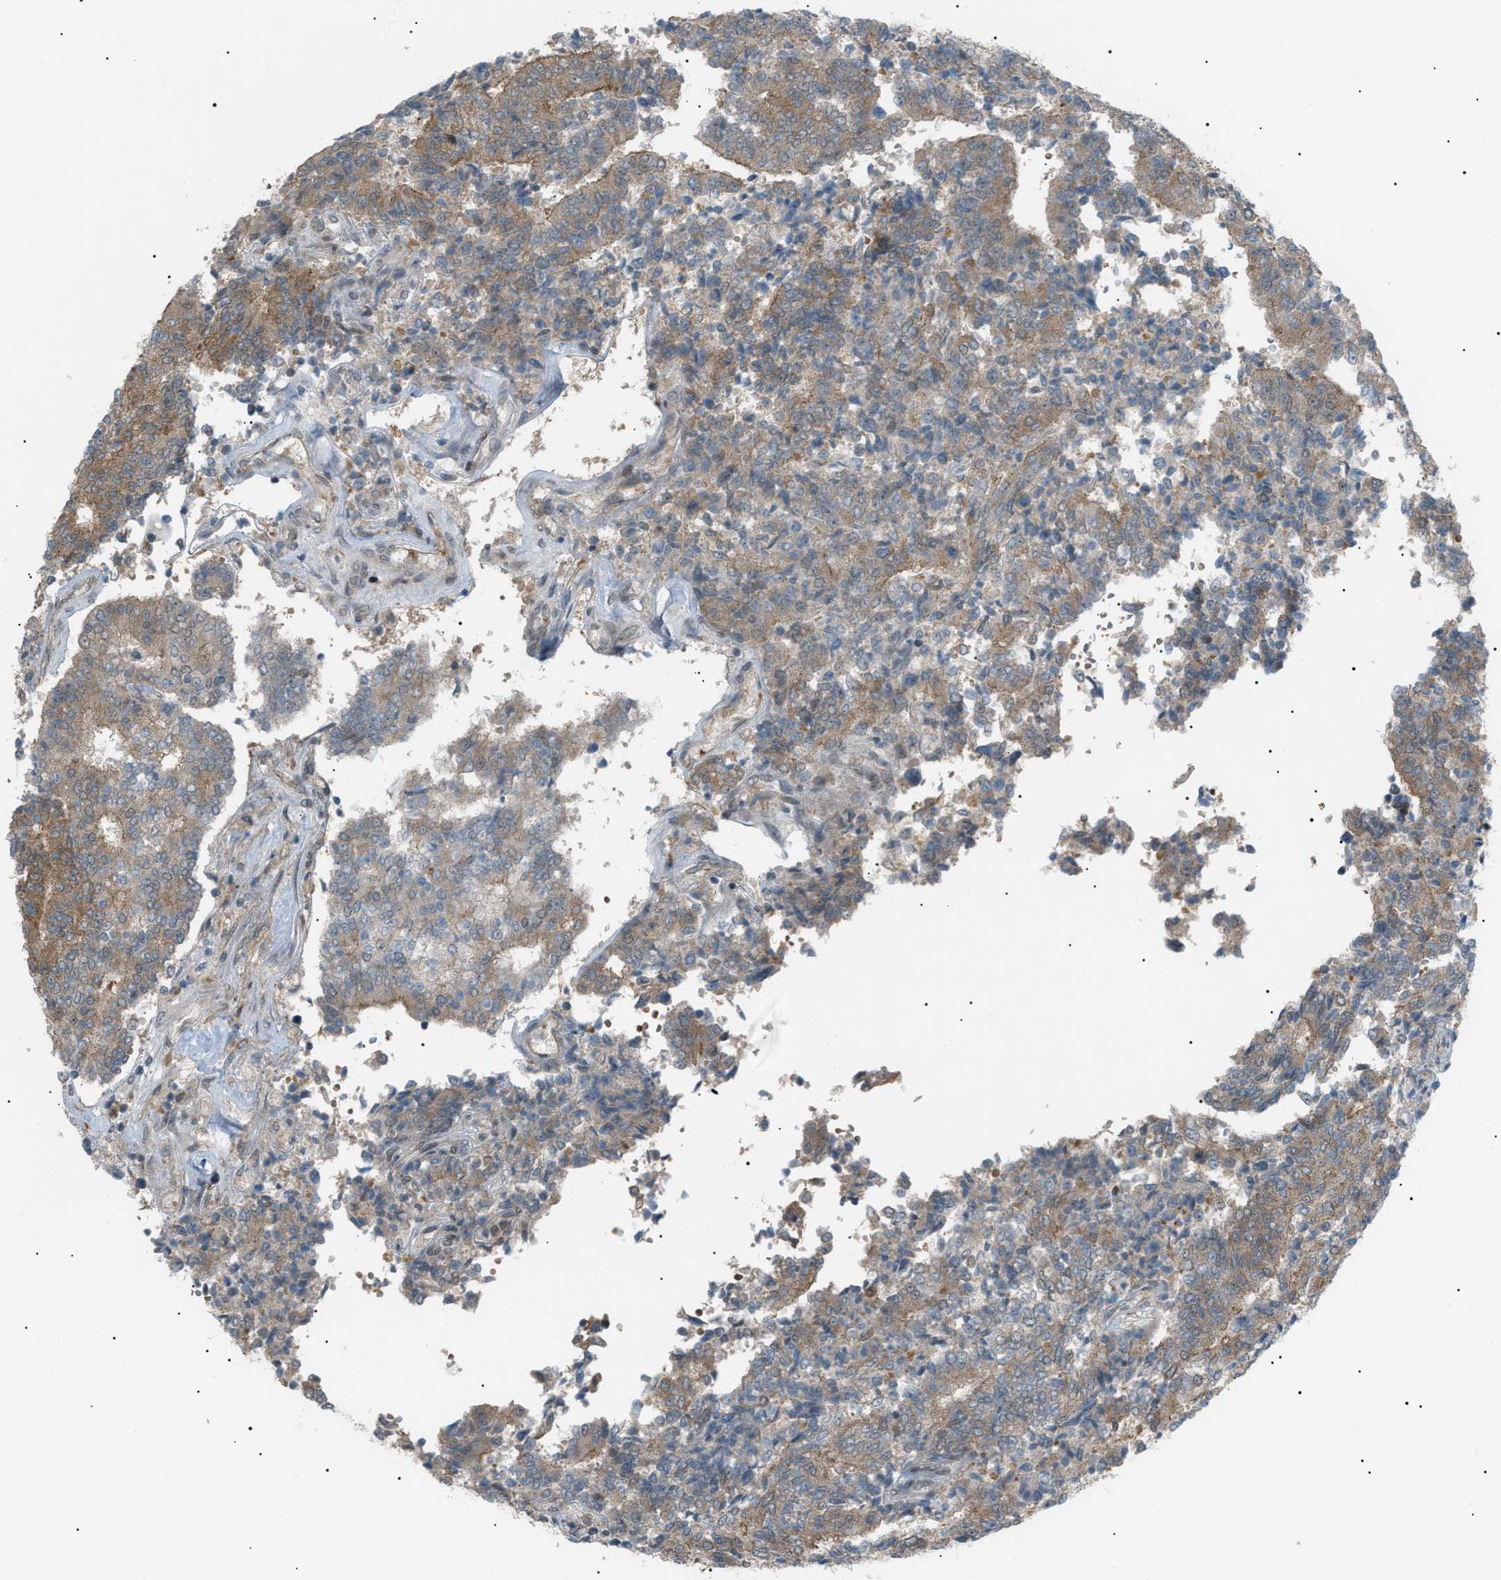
{"staining": {"intensity": "moderate", "quantity": ">75%", "location": "cytoplasmic/membranous"}, "tissue": "prostate cancer", "cell_type": "Tumor cells", "image_type": "cancer", "snomed": [{"axis": "morphology", "description": "Normal tissue, NOS"}, {"axis": "morphology", "description": "Adenocarcinoma, High grade"}, {"axis": "topography", "description": "Prostate"}, {"axis": "topography", "description": "Seminal veicle"}], "caption": "Immunohistochemical staining of human prostate cancer exhibits medium levels of moderate cytoplasmic/membranous protein expression in about >75% of tumor cells. Nuclei are stained in blue.", "gene": "LPIN2", "patient": {"sex": "male", "age": 55}}